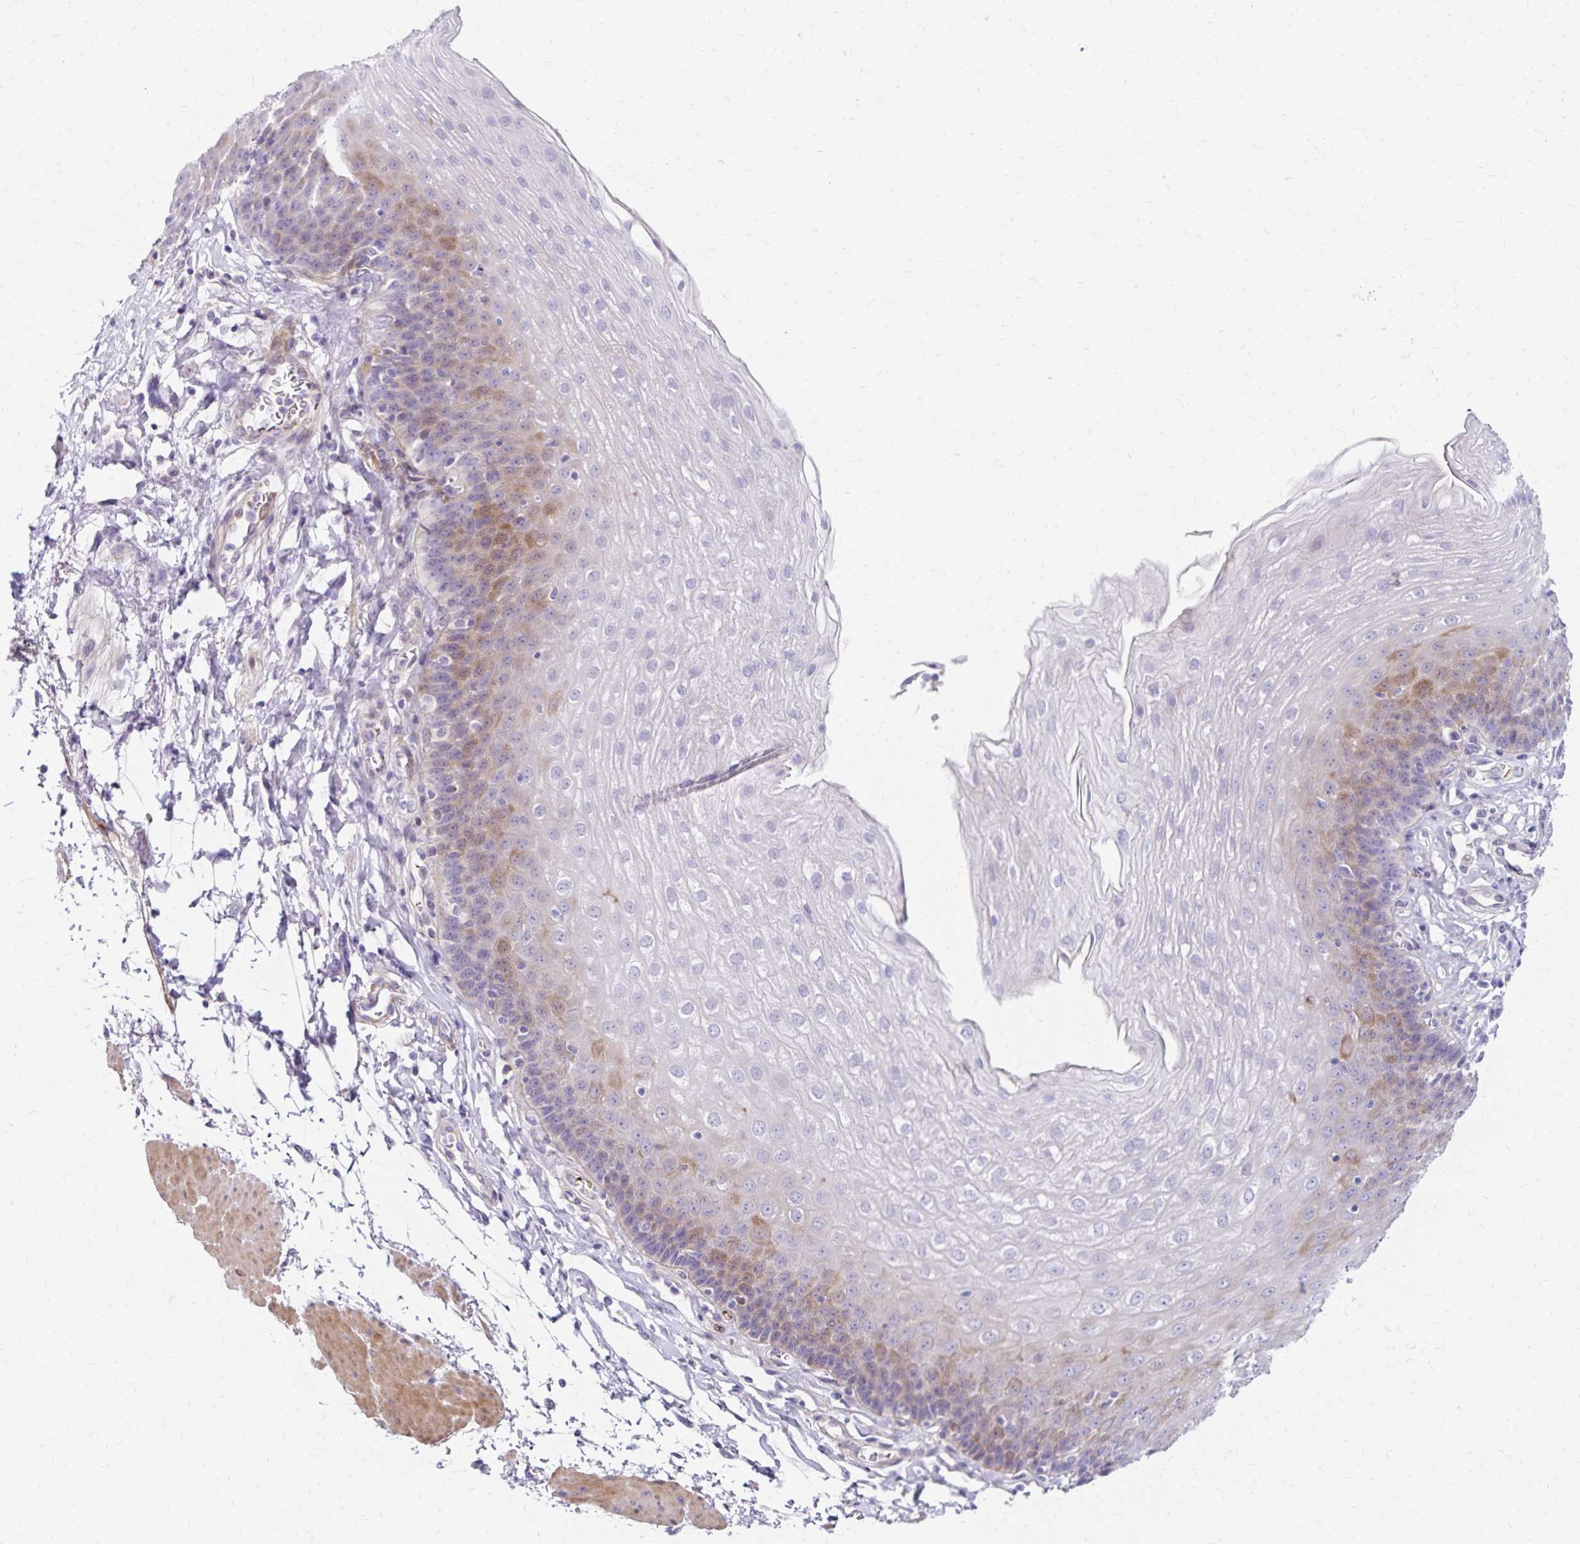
{"staining": {"intensity": "moderate", "quantity": "<25%", "location": "cytoplasmic/membranous"}, "tissue": "esophagus", "cell_type": "Squamous epithelial cells", "image_type": "normal", "snomed": [{"axis": "morphology", "description": "Normal tissue, NOS"}, {"axis": "topography", "description": "Esophagus"}], "caption": "Brown immunohistochemical staining in normal esophagus demonstrates moderate cytoplasmic/membranous expression in about <25% of squamous epithelial cells.", "gene": "NECAP1", "patient": {"sex": "female", "age": 81}}